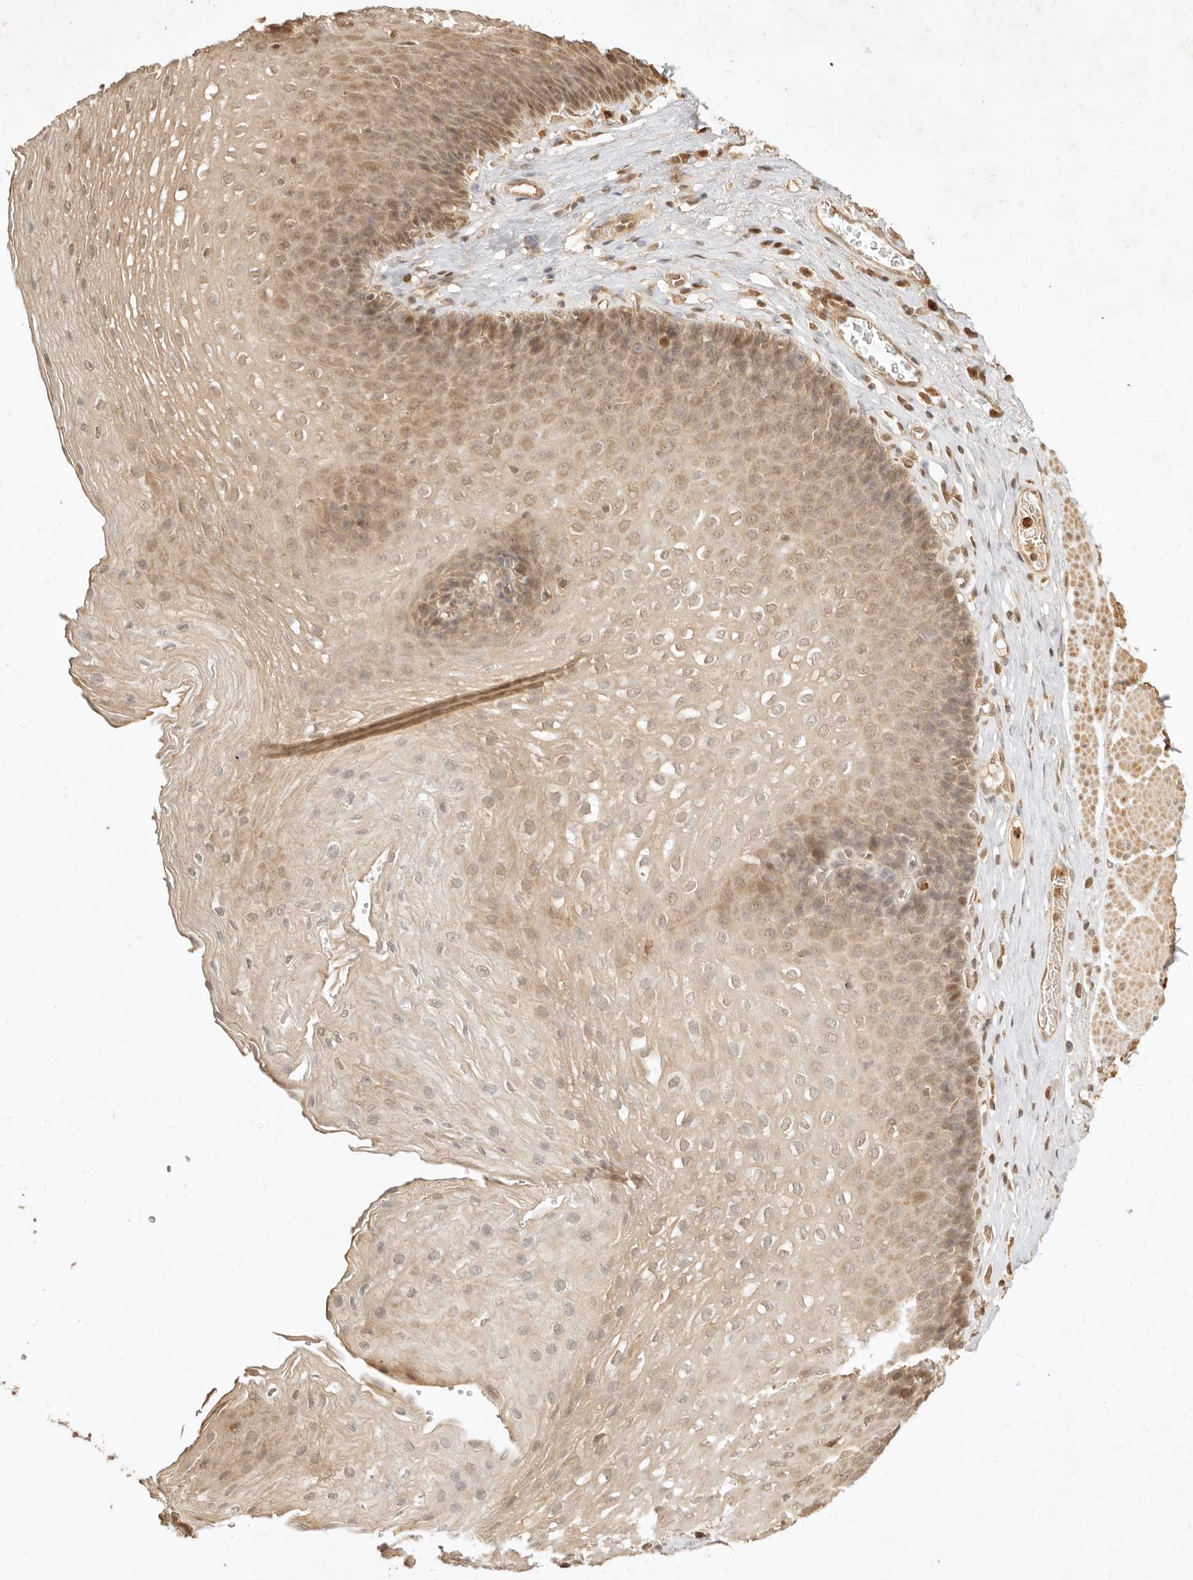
{"staining": {"intensity": "moderate", "quantity": "<25%", "location": "cytoplasmic/membranous,nuclear"}, "tissue": "esophagus", "cell_type": "Squamous epithelial cells", "image_type": "normal", "snomed": [{"axis": "morphology", "description": "Normal tissue, NOS"}, {"axis": "topography", "description": "Esophagus"}], "caption": "Immunohistochemistry (IHC) photomicrograph of unremarkable esophagus: human esophagus stained using immunohistochemistry reveals low levels of moderate protein expression localized specifically in the cytoplasmic/membranous,nuclear of squamous epithelial cells, appearing as a cytoplasmic/membranous,nuclear brown color.", "gene": "KIF2B", "patient": {"sex": "female", "age": 66}}